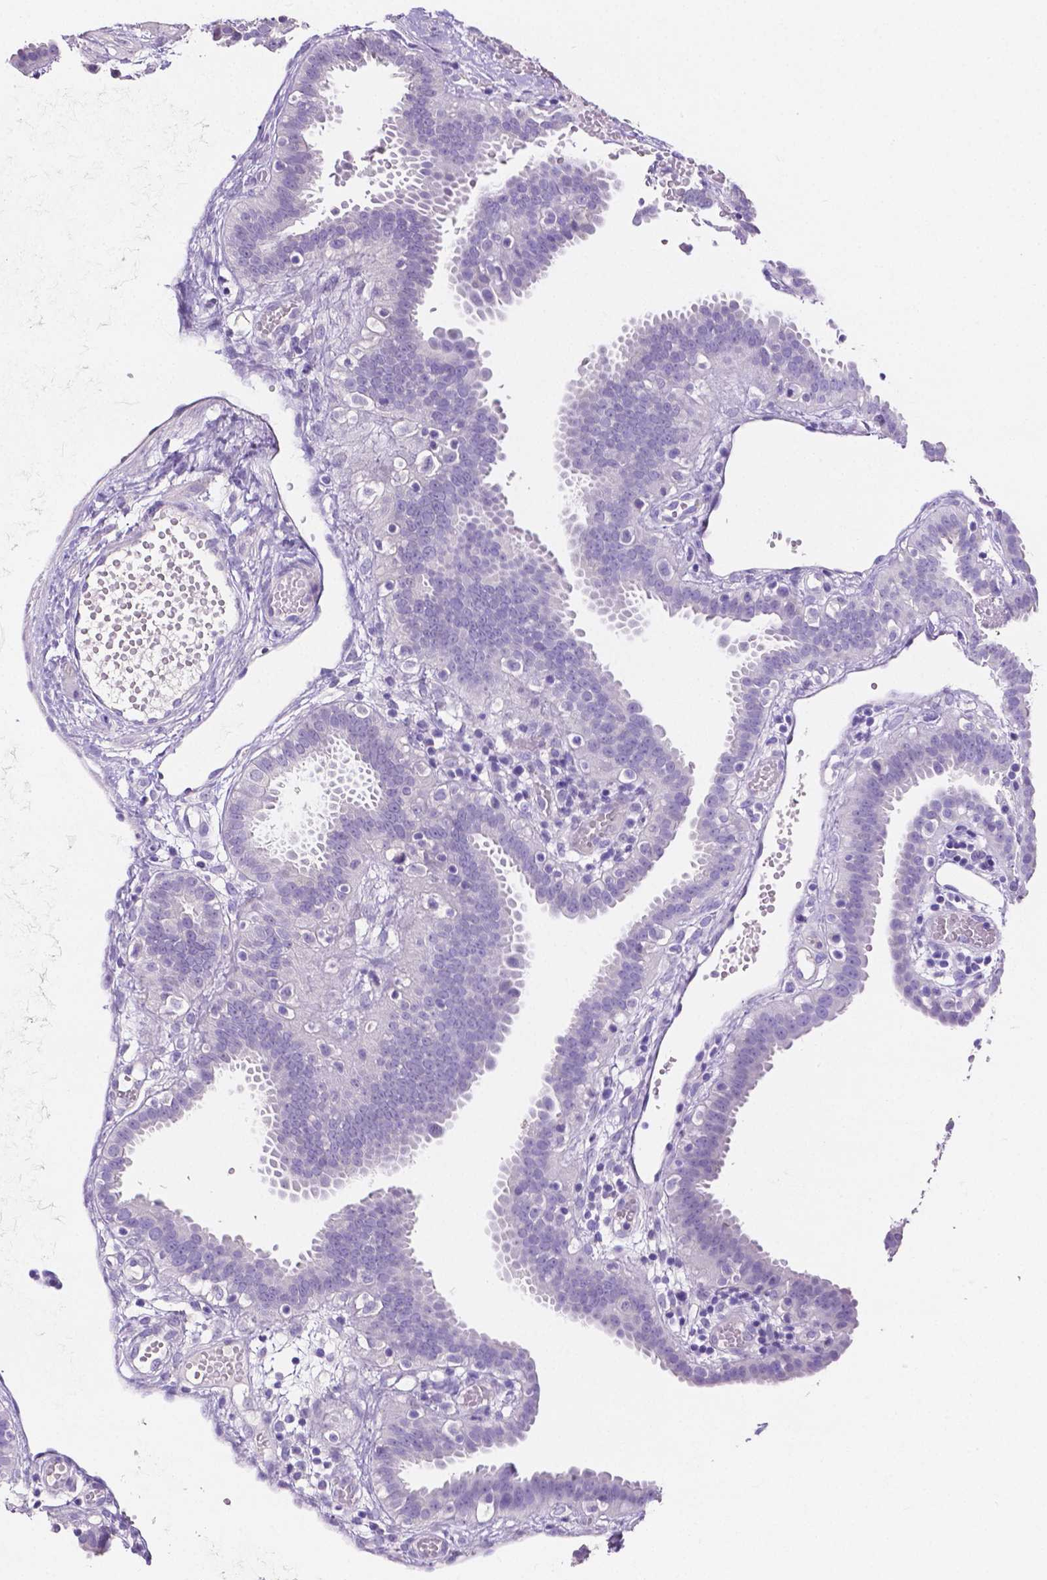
{"staining": {"intensity": "negative", "quantity": "none", "location": "none"}, "tissue": "fallopian tube", "cell_type": "Glandular cells", "image_type": "normal", "snomed": [{"axis": "morphology", "description": "Normal tissue, NOS"}, {"axis": "topography", "description": "Fallopian tube"}], "caption": "IHC image of benign fallopian tube: human fallopian tube stained with DAB (3,3'-diaminobenzidine) demonstrates no significant protein positivity in glandular cells.", "gene": "SLC22A2", "patient": {"sex": "female", "age": 37}}